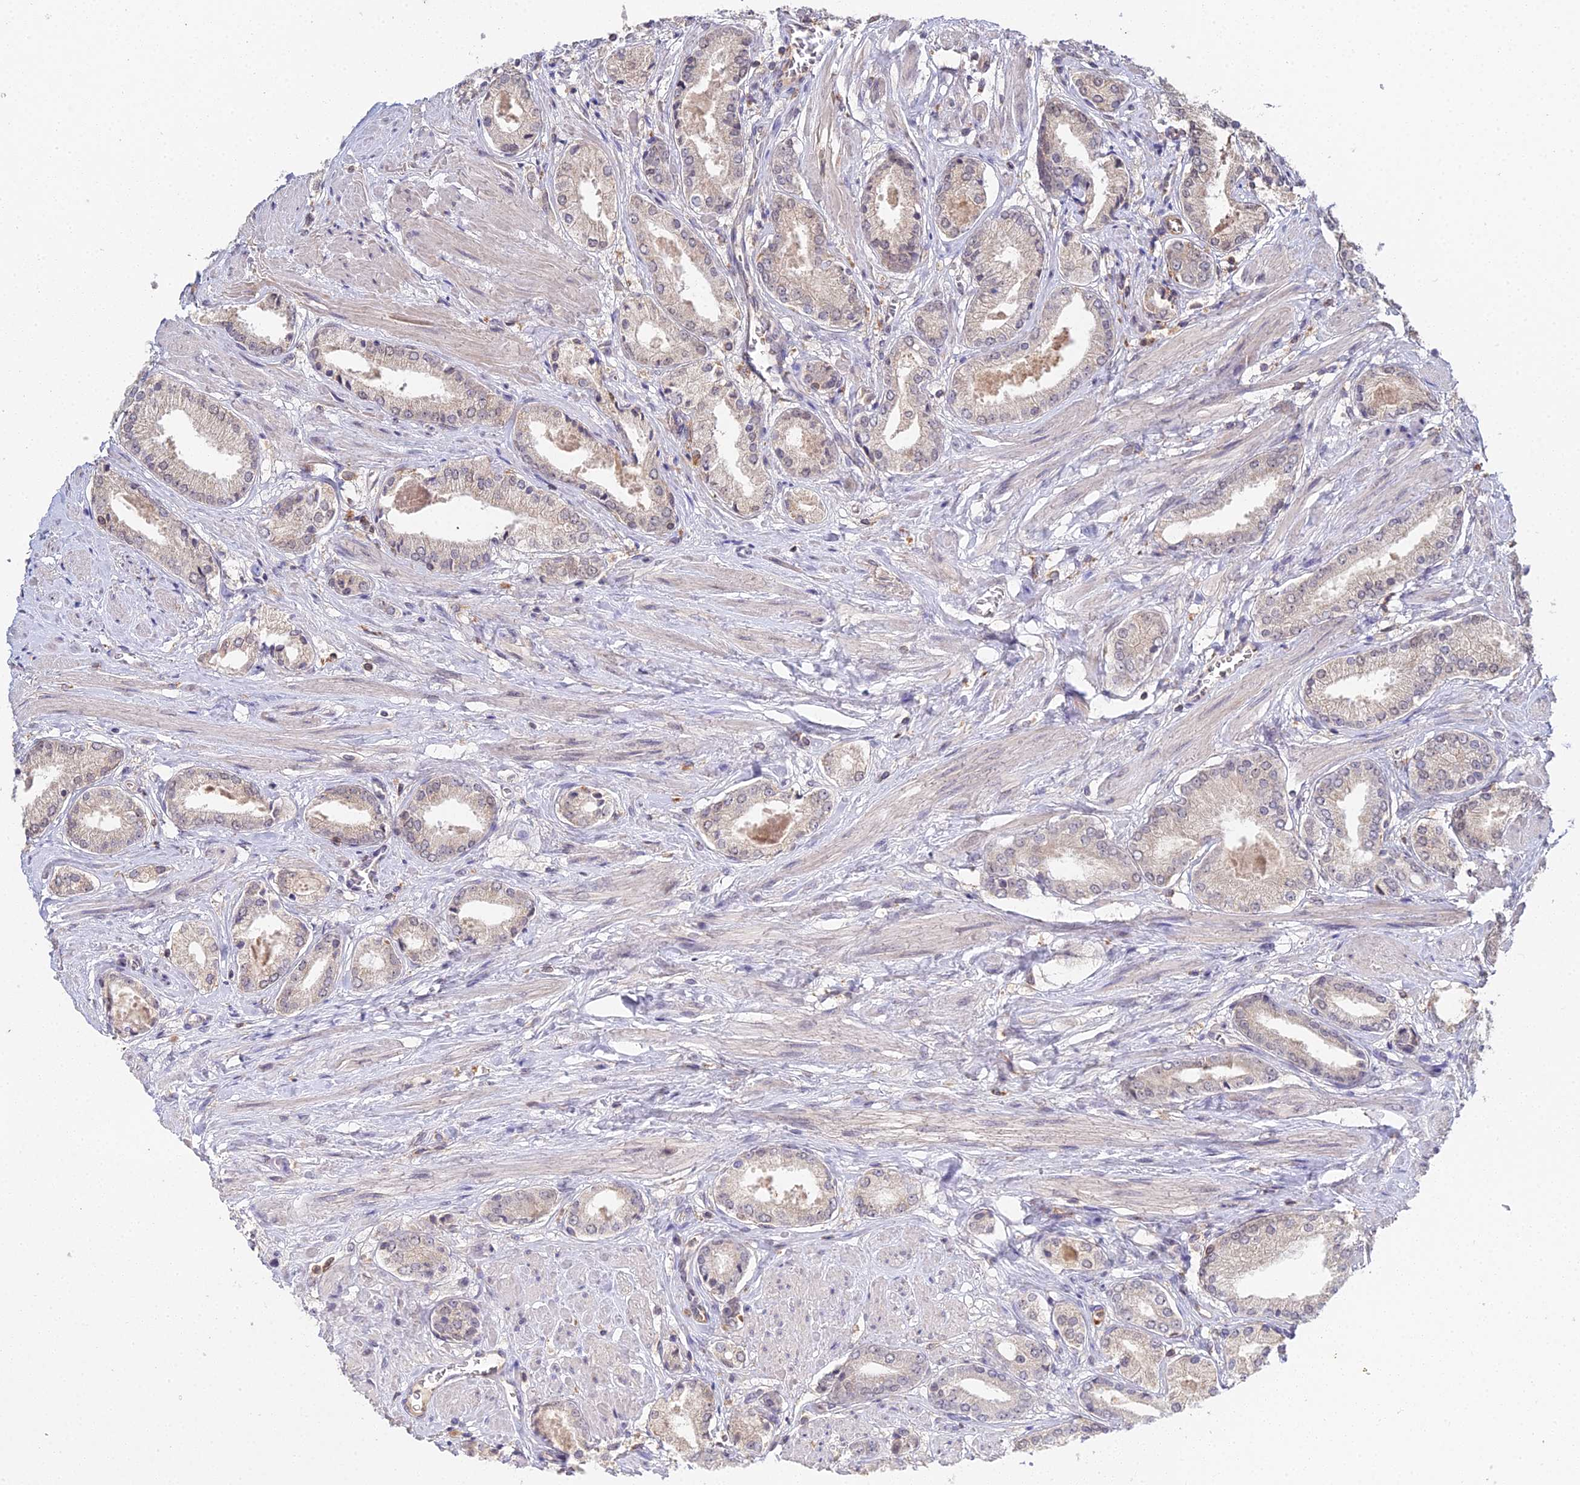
{"staining": {"intensity": "negative", "quantity": "none", "location": "none"}, "tissue": "prostate cancer", "cell_type": "Tumor cells", "image_type": "cancer", "snomed": [{"axis": "morphology", "description": "Adenocarcinoma, High grade"}, {"axis": "topography", "description": "Prostate and seminal vesicle, NOS"}], "caption": "Prostate adenocarcinoma (high-grade) stained for a protein using IHC exhibits no positivity tumor cells.", "gene": "TPRX1", "patient": {"sex": "male", "age": 64}}